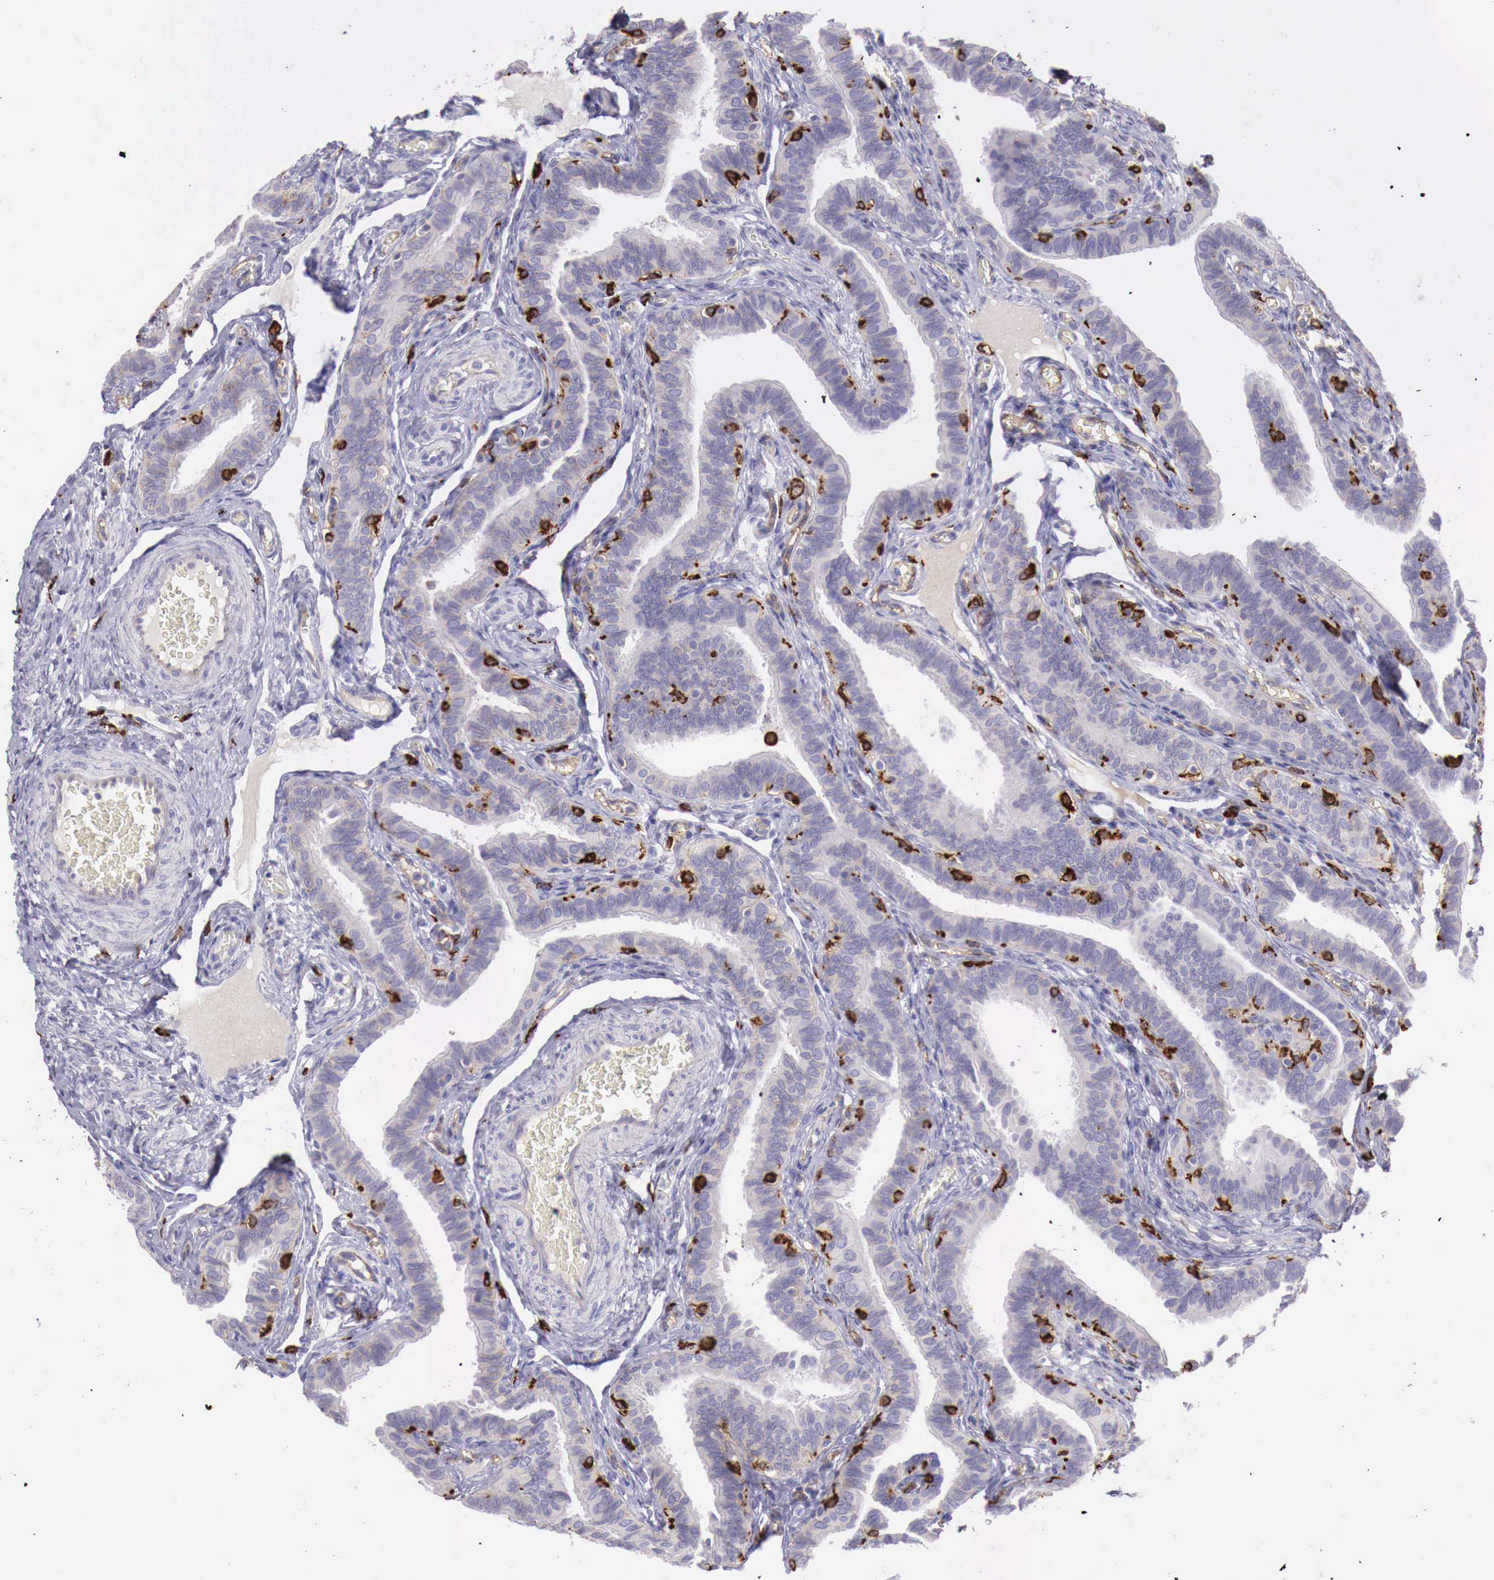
{"staining": {"intensity": "weak", "quantity": "<25%", "location": "cytoplasmic/membranous"}, "tissue": "fallopian tube", "cell_type": "Glandular cells", "image_type": "normal", "snomed": [{"axis": "morphology", "description": "Normal tissue, NOS"}, {"axis": "topography", "description": "Fallopian tube"}], "caption": "There is no significant positivity in glandular cells of fallopian tube.", "gene": "MSR1", "patient": {"sex": "female", "age": 38}}